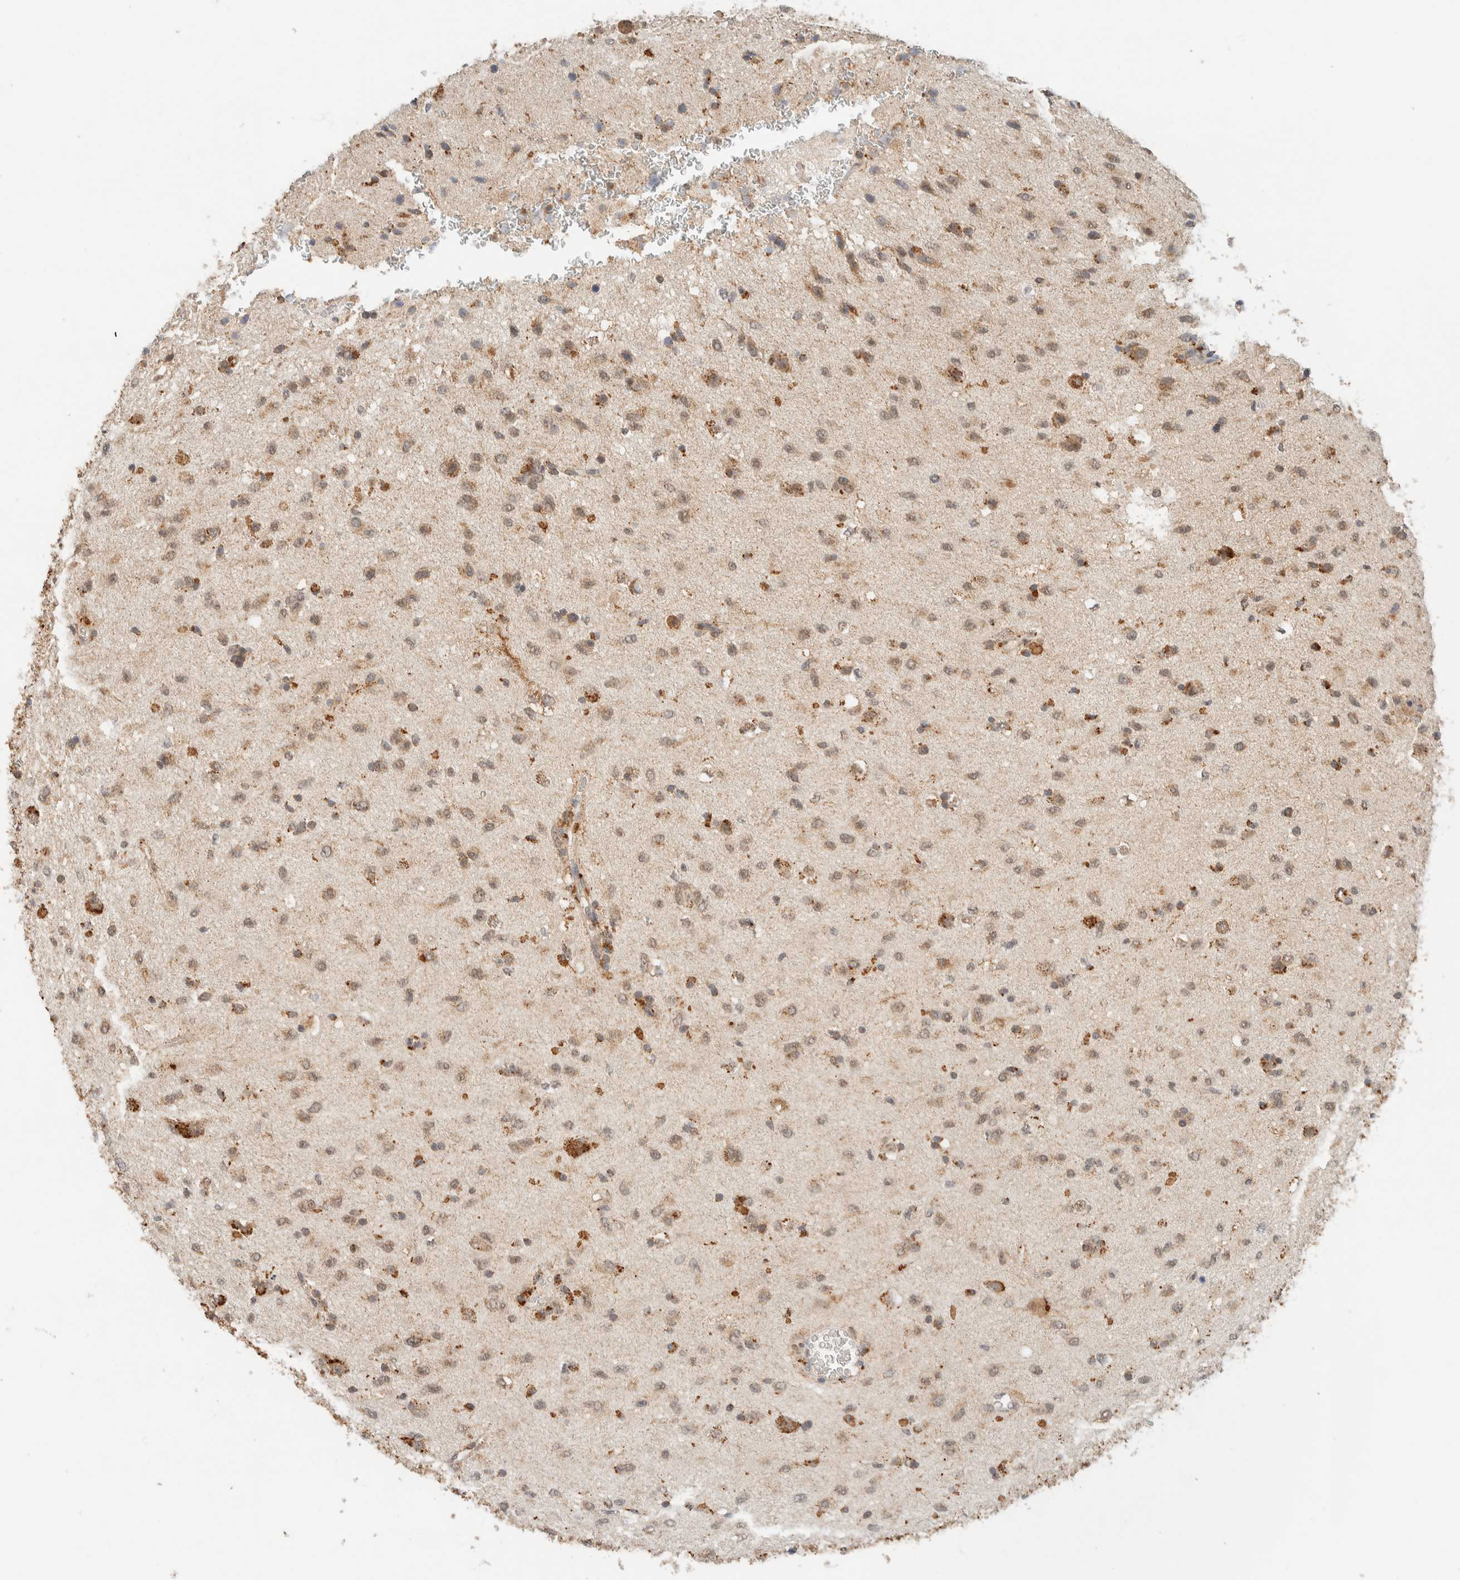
{"staining": {"intensity": "moderate", "quantity": ">75%", "location": "cytoplasmic/membranous"}, "tissue": "glioma", "cell_type": "Tumor cells", "image_type": "cancer", "snomed": [{"axis": "morphology", "description": "Glioma, malignant, Low grade"}, {"axis": "topography", "description": "Brain"}], "caption": "An immunohistochemistry histopathology image of tumor tissue is shown. Protein staining in brown labels moderate cytoplasmic/membranous positivity in malignant low-grade glioma within tumor cells.", "gene": "MRPL41", "patient": {"sex": "male", "age": 77}}